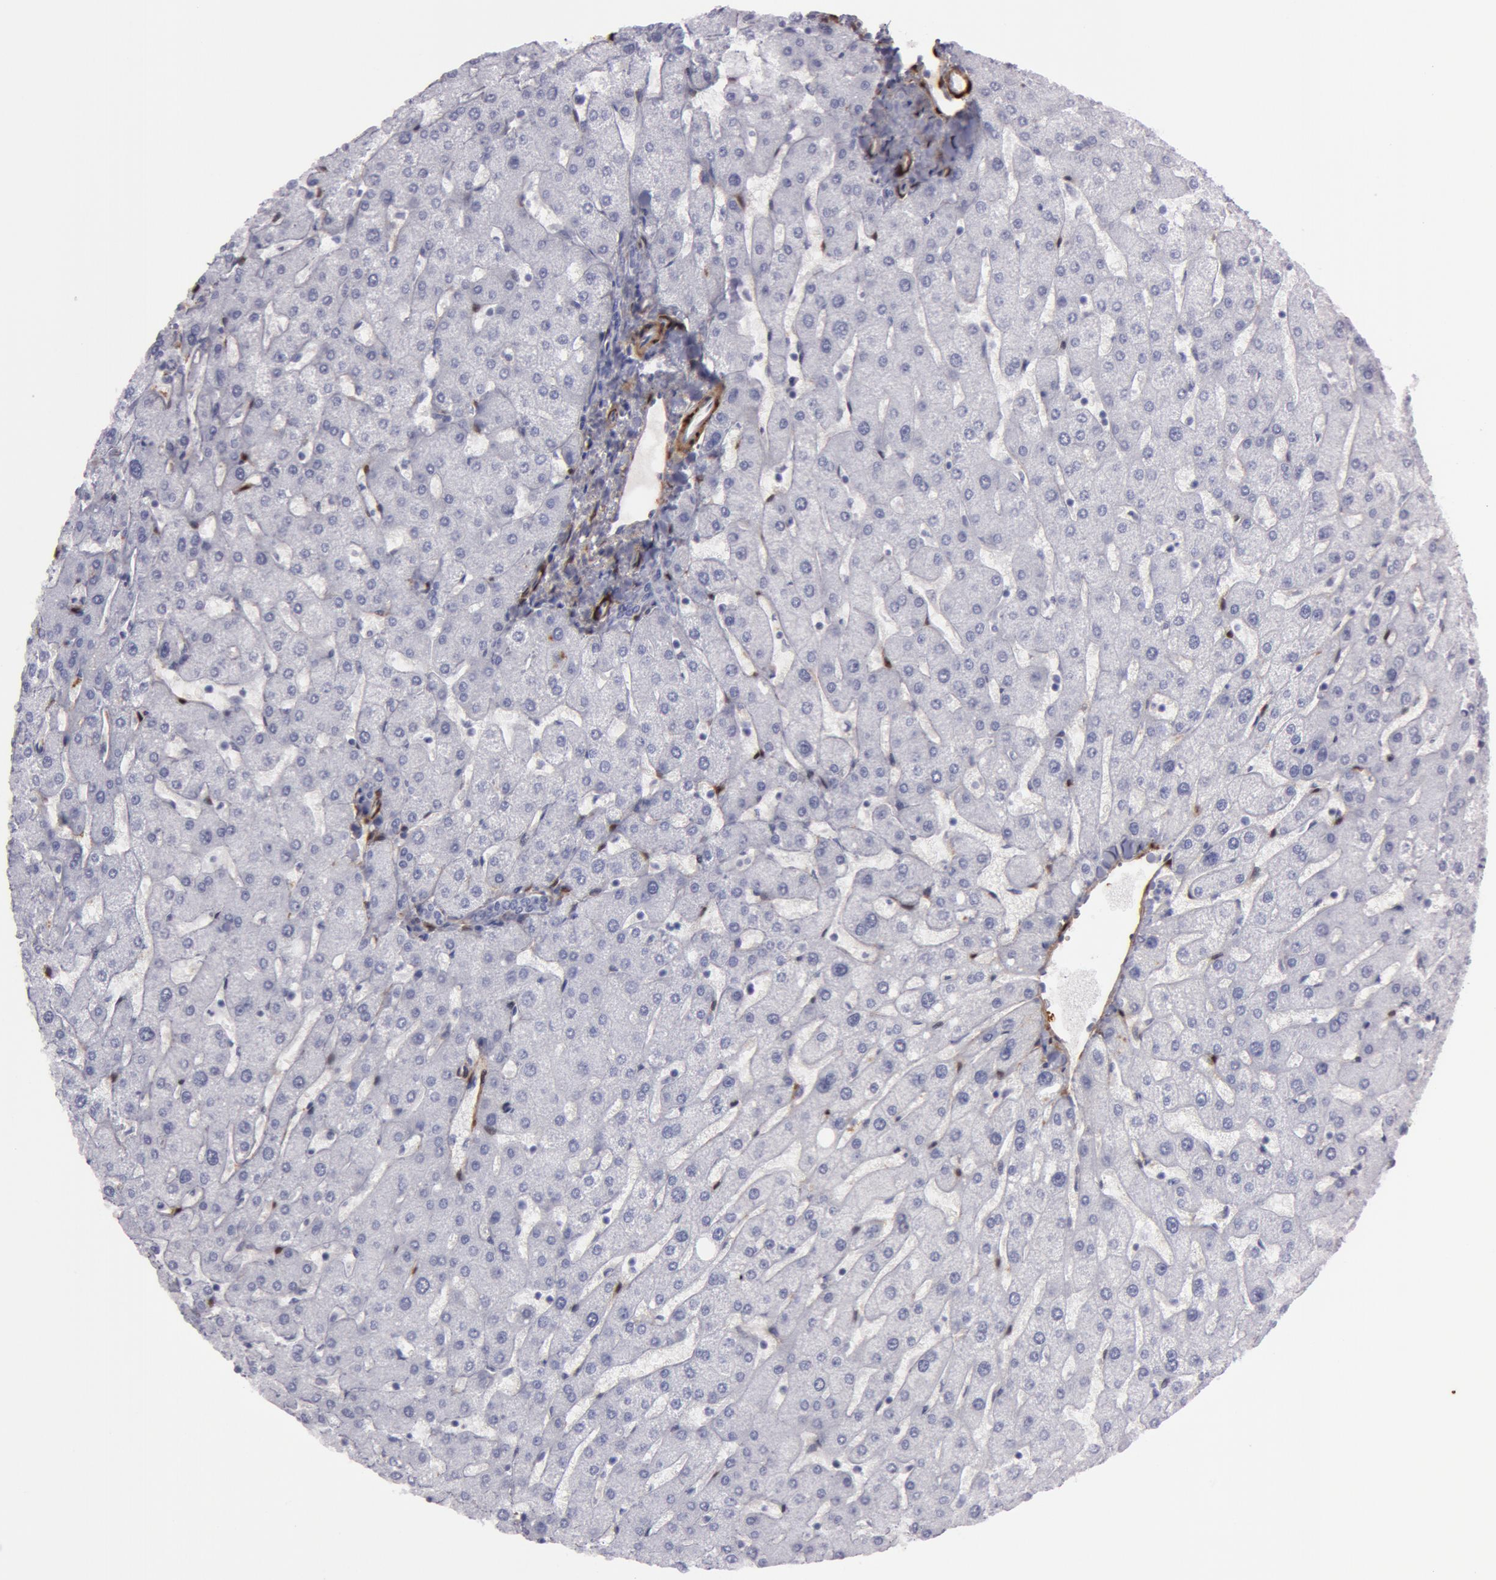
{"staining": {"intensity": "negative", "quantity": "none", "location": "none"}, "tissue": "liver", "cell_type": "Cholangiocytes", "image_type": "normal", "snomed": [{"axis": "morphology", "description": "Normal tissue, NOS"}, {"axis": "topography", "description": "Liver"}], "caption": "Cholangiocytes show no significant staining in normal liver. Nuclei are stained in blue.", "gene": "TAGLN", "patient": {"sex": "male", "age": 67}}